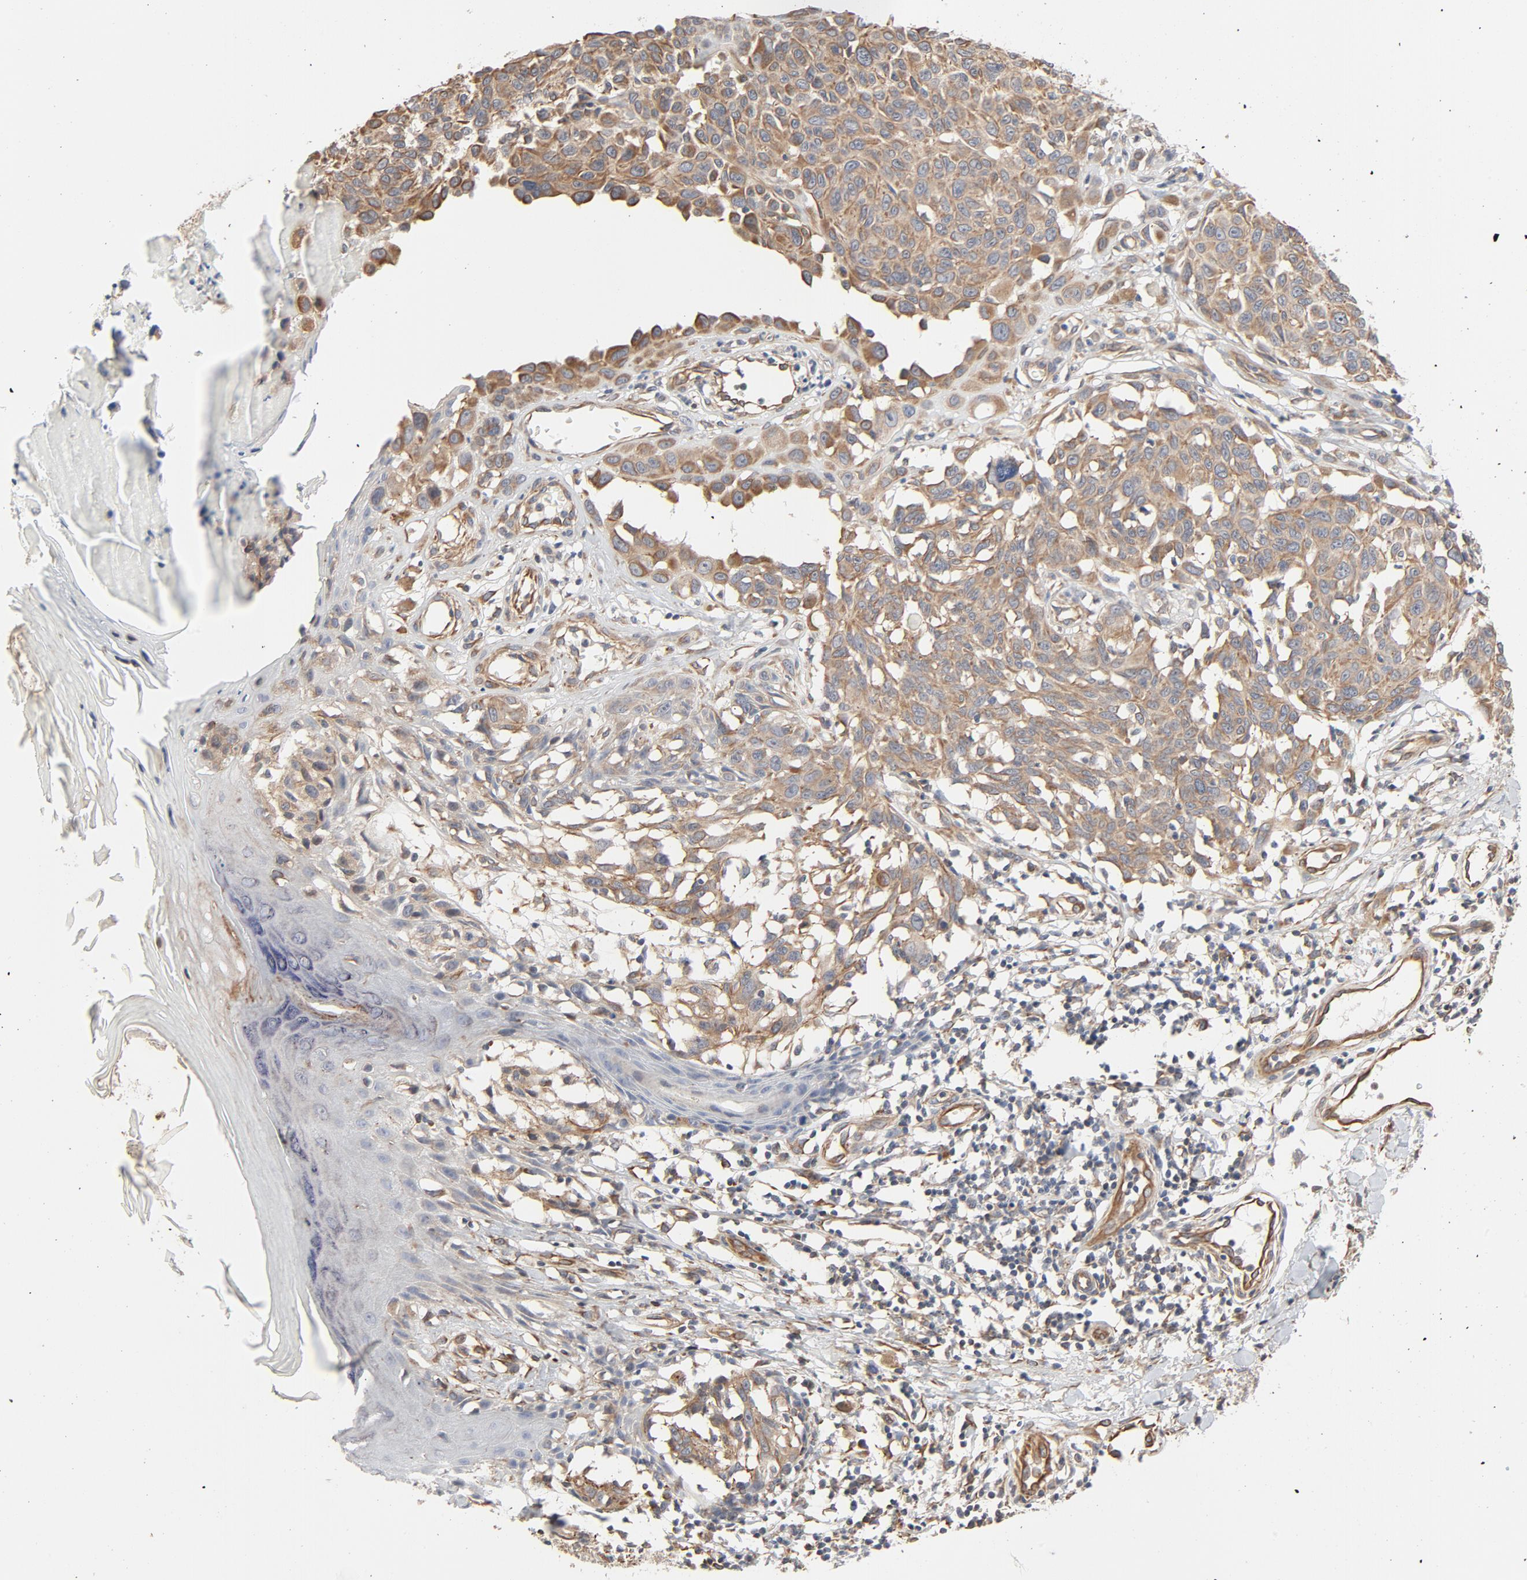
{"staining": {"intensity": "moderate", "quantity": ">75%", "location": "cytoplasmic/membranous"}, "tissue": "melanoma", "cell_type": "Tumor cells", "image_type": "cancer", "snomed": [{"axis": "morphology", "description": "Malignant melanoma, NOS"}, {"axis": "topography", "description": "Skin"}], "caption": "Human melanoma stained with a brown dye shows moderate cytoplasmic/membranous positive expression in about >75% of tumor cells.", "gene": "TRIOBP", "patient": {"sex": "female", "age": 77}}